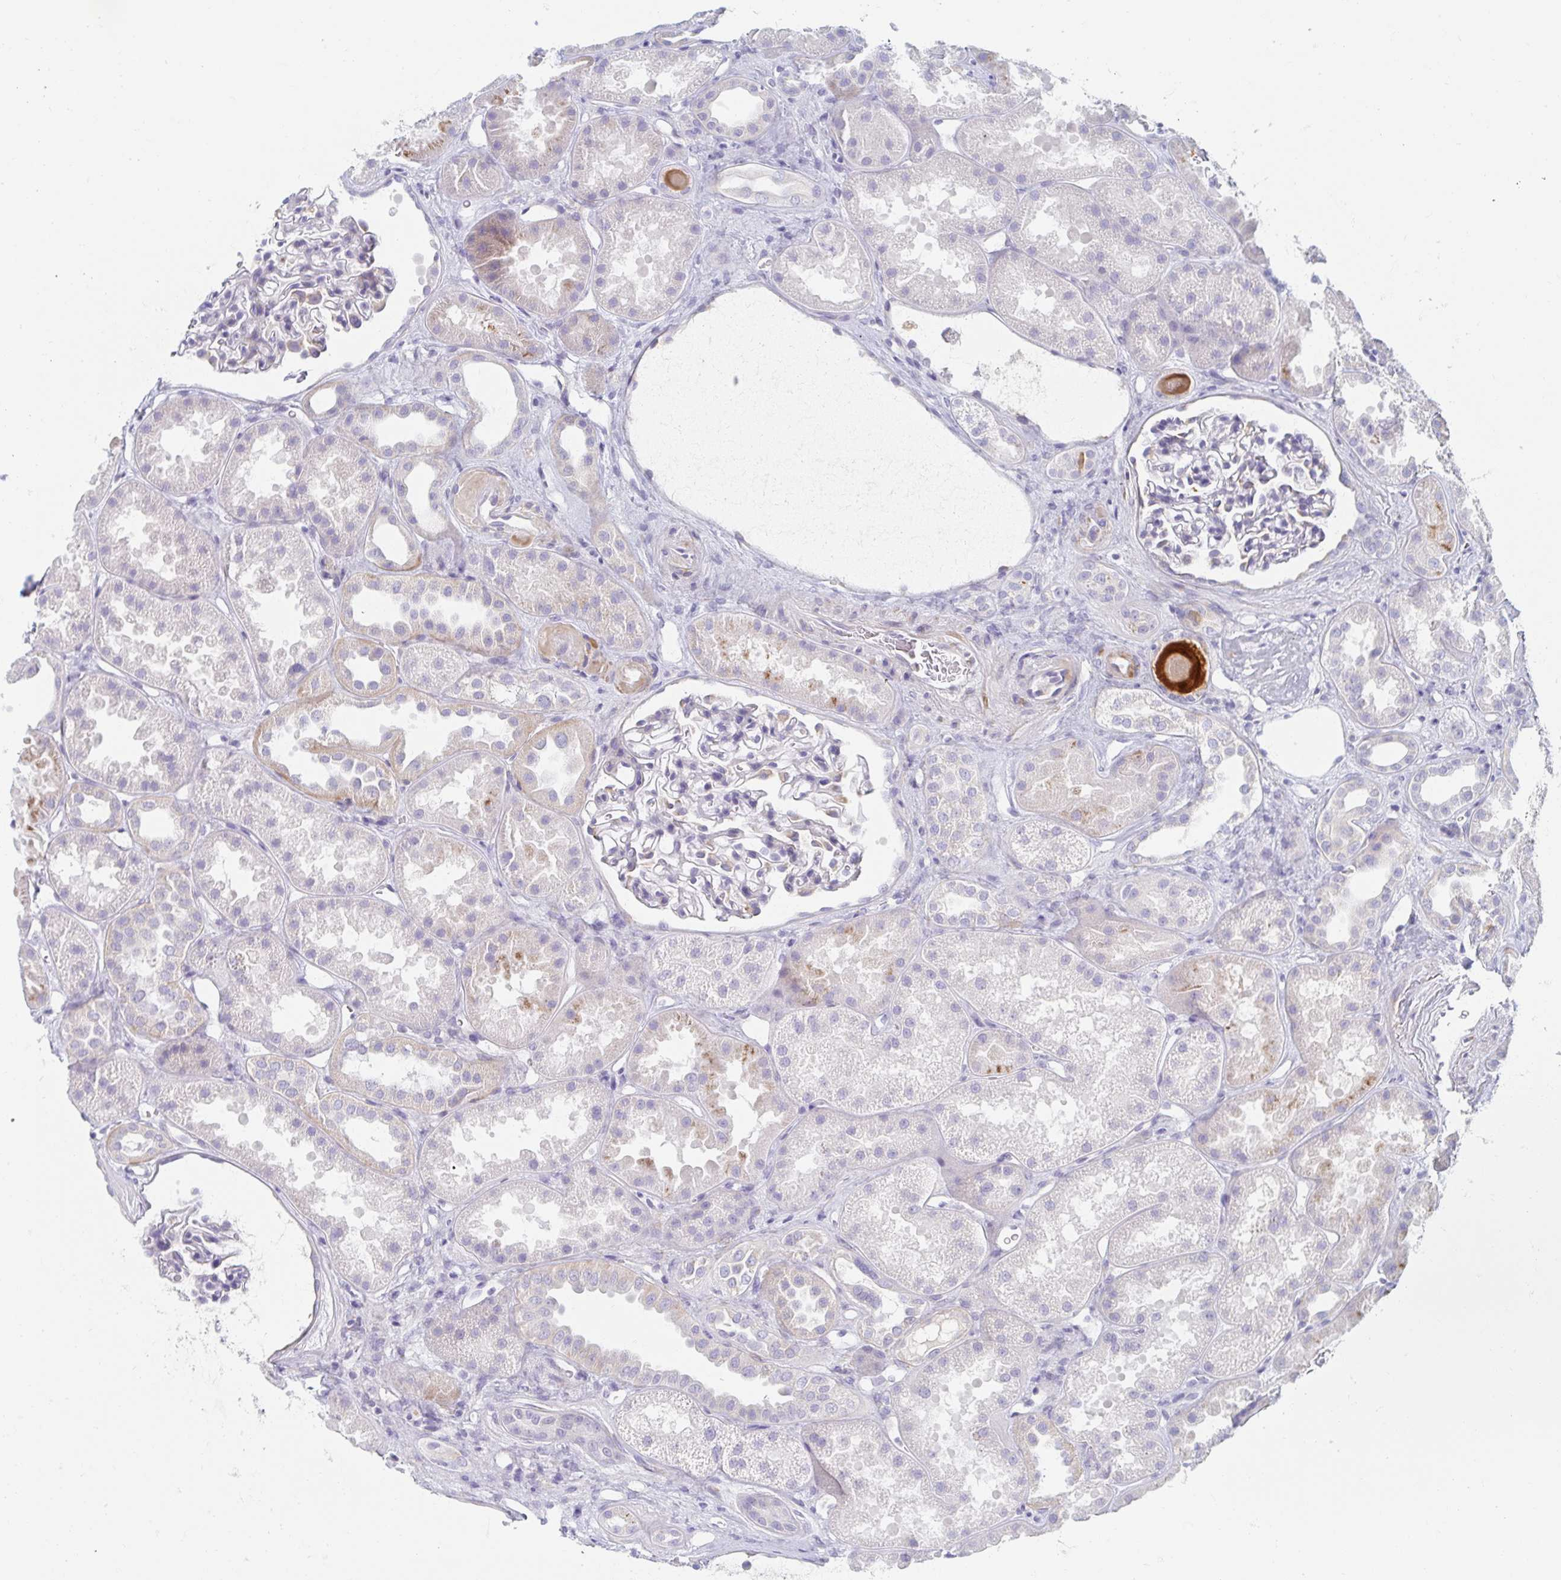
{"staining": {"intensity": "negative", "quantity": "none", "location": "none"}, "tissue": "kidney", "cell_type": "Cells in glomeruli", "image_type": "normal", "snomed": [{"axis": "morphology", "description": "Normal tissue, NOS"}, {"axis": "topography", "description": "Kidney"}], "caption": "A high-resolution photomicrograph shows immunohistochemistry (IHC) staining of unremarkable kidney, which demonstrates no significant expression in cells in glomeruli.", "gene": "MYLK2", "patient": {"sex": "male", "age": 61}}